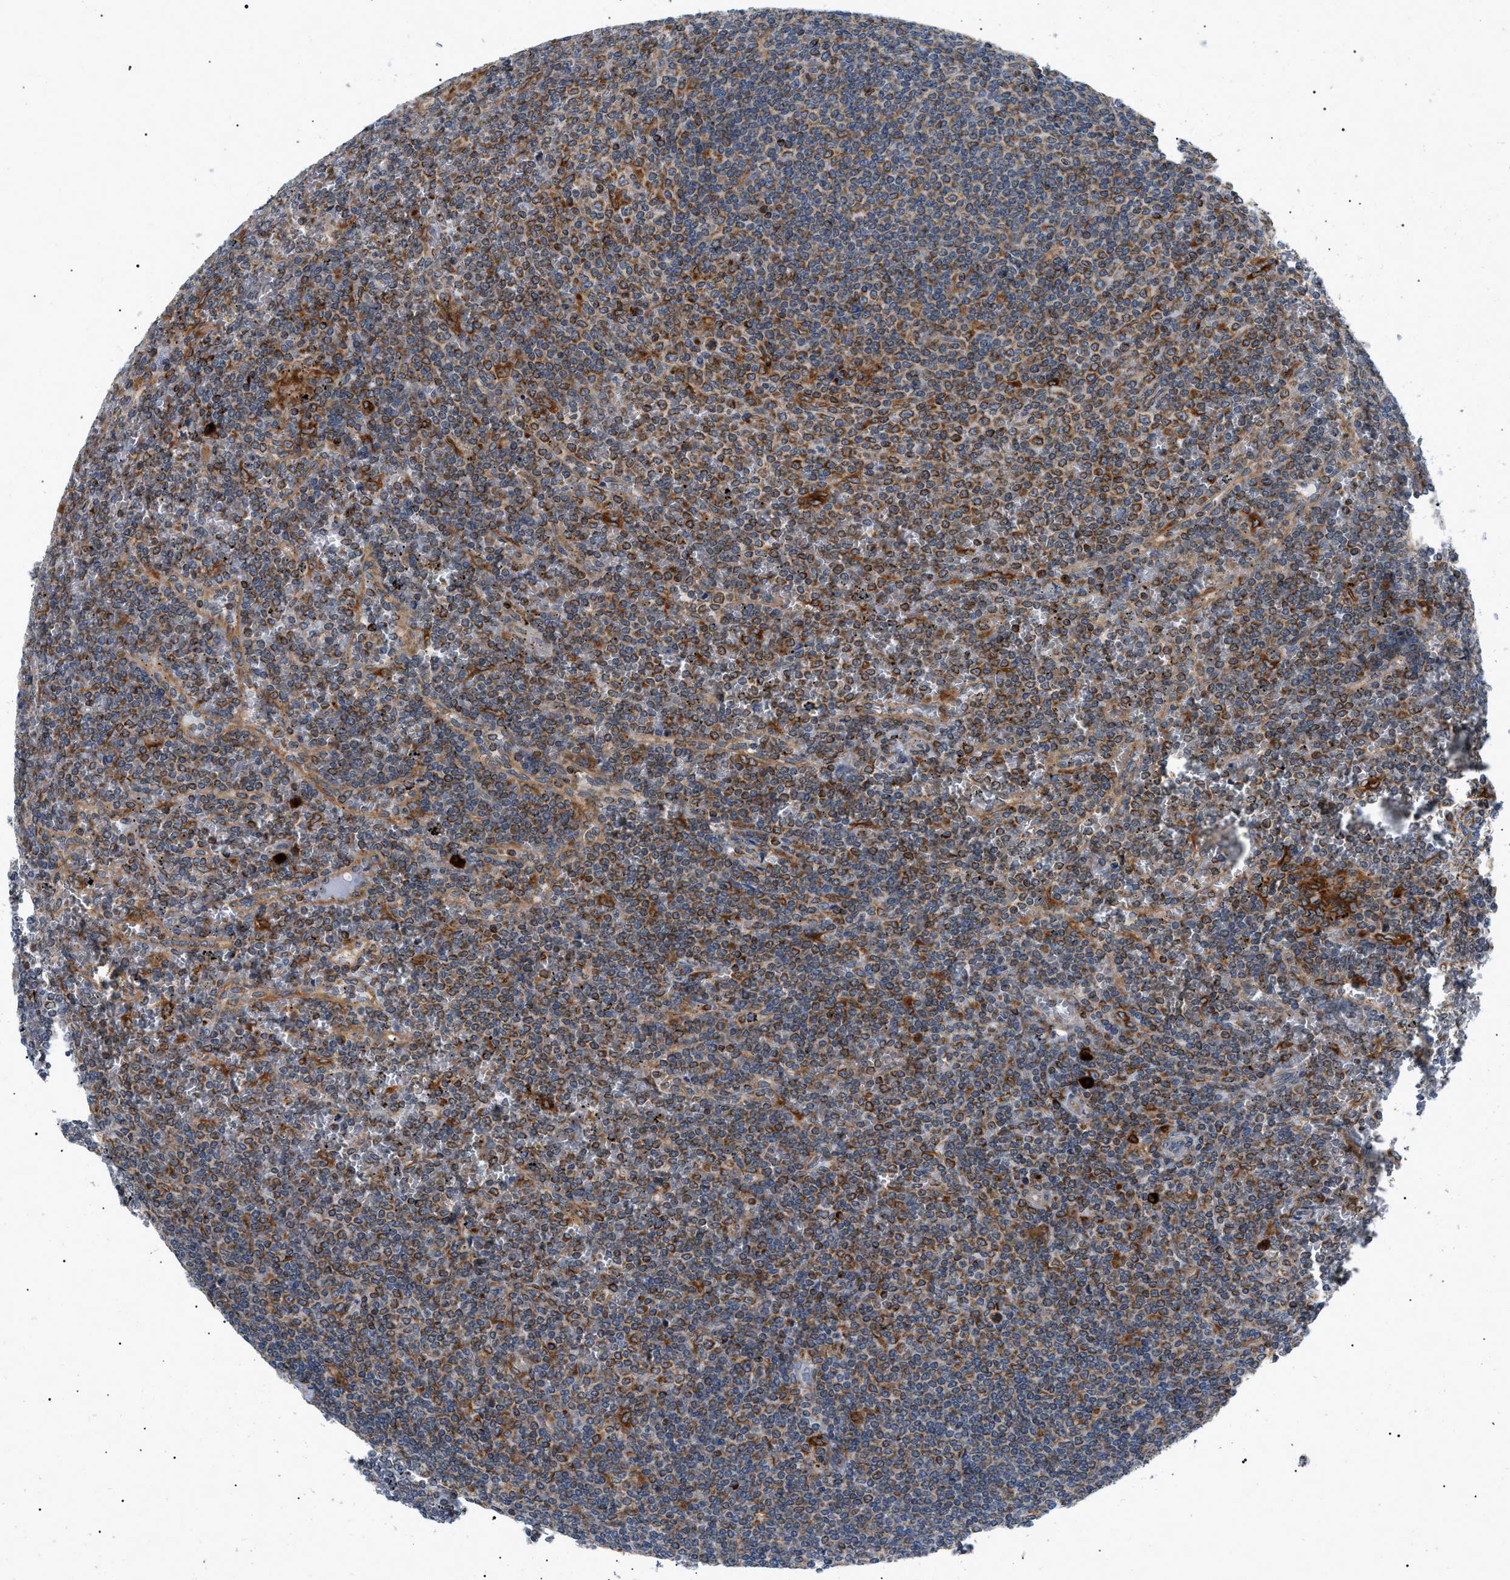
{"staining": {"intensity": "moderate", "quantity": "25%-75%", "location": "cytoplasmic/membranous"}, "tissue": "lymphoma", "cell_type": "Tumor cells", "image_type": "cancer", "snomed": [{"axis": "morphology", "description": "Malignant lymphoma, non-Hodgkin's type, Low grade"}, {"axis": "topography", "description": "Spleen"}], "caption": "Immunohistochemical staining of lymphoma exhibits medium levels of moderate cytoplasmic/membranous protein staining in about 25%-75% of tumor cells.", "gene": "DERL1", "patient": {"sex": "female", "age": 19}}